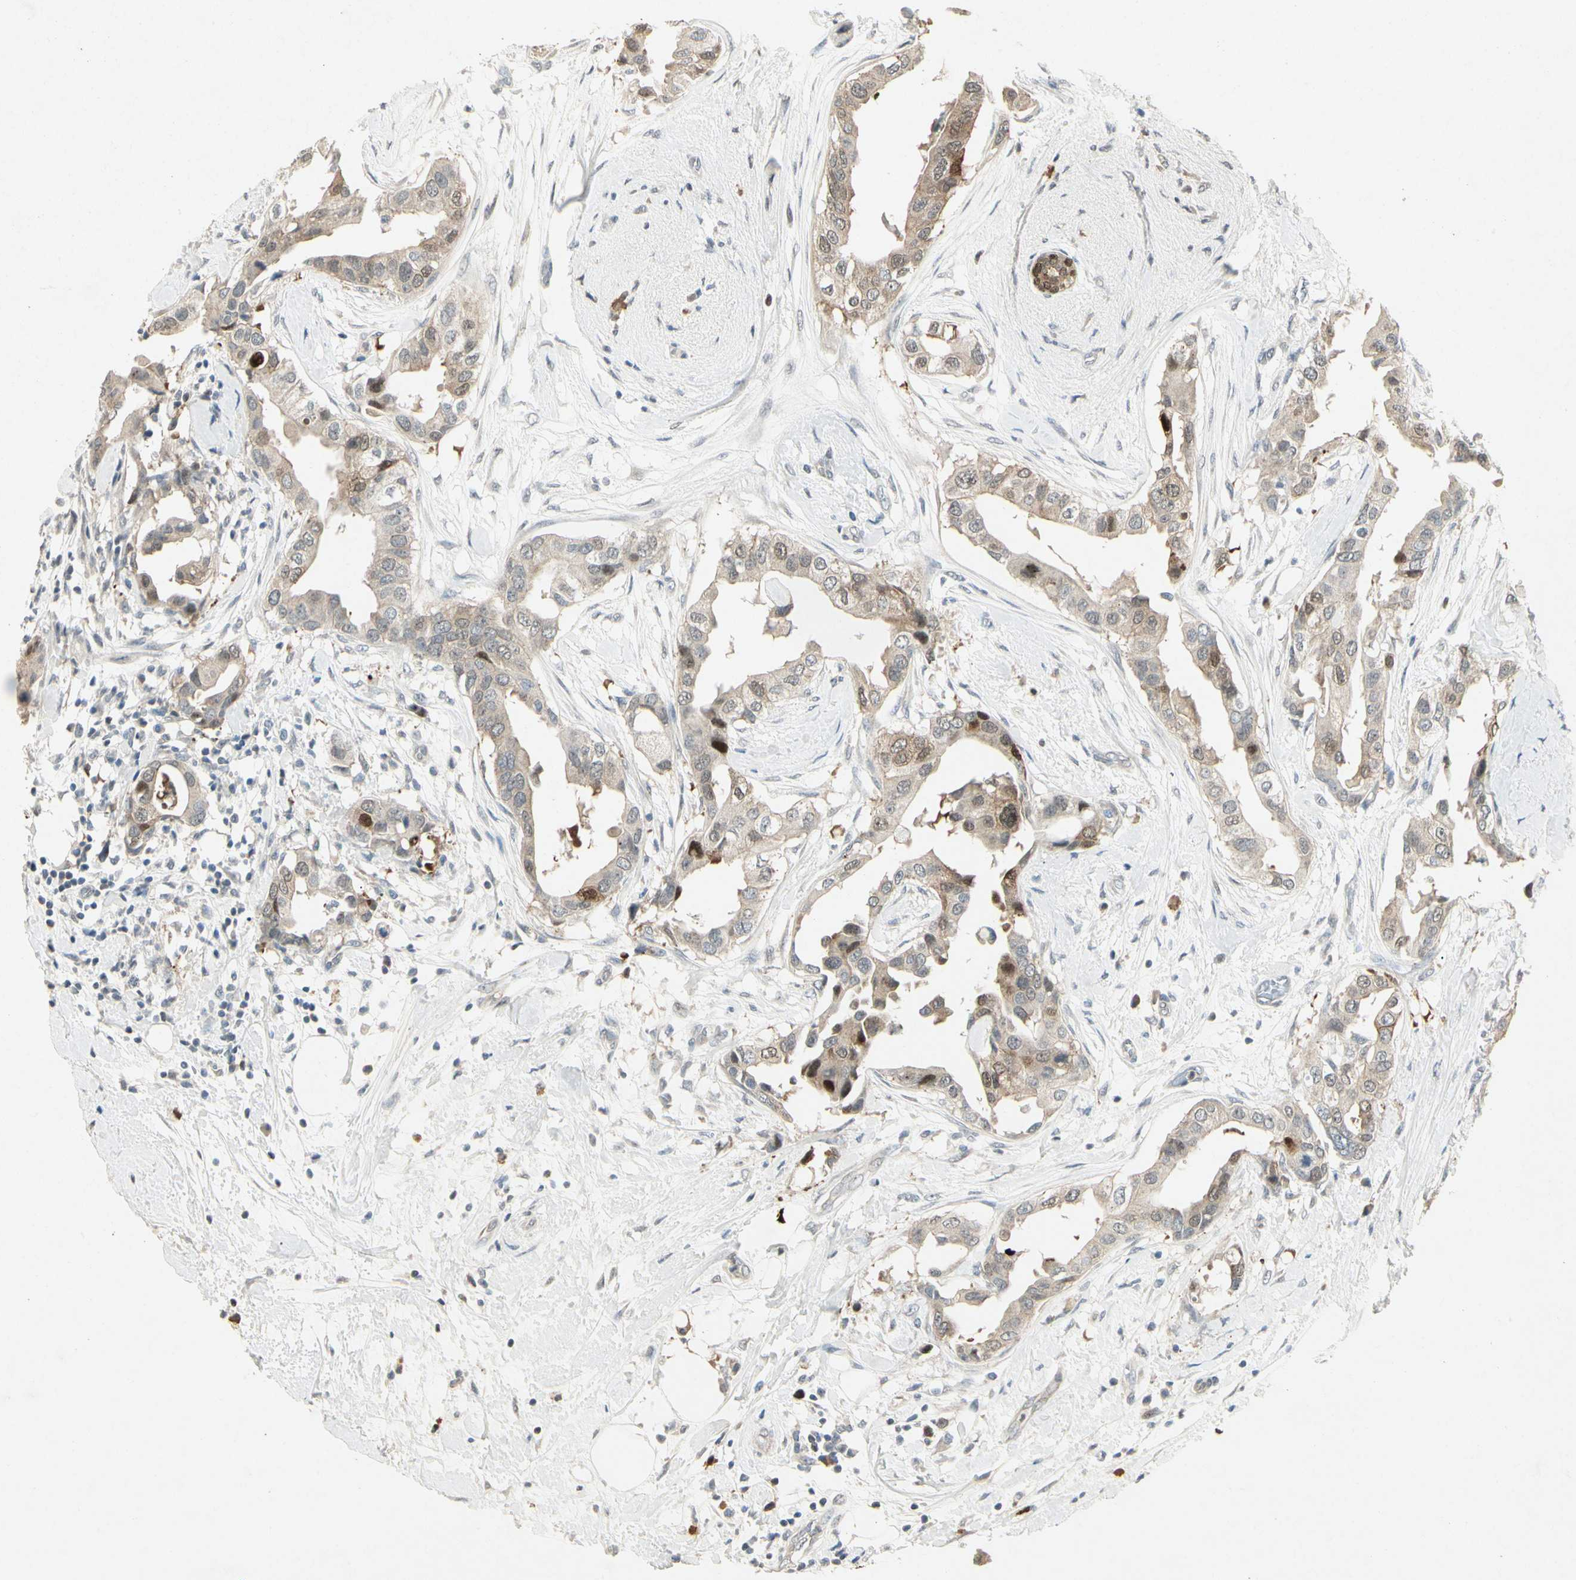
{"staining": {"intensity": "strong", "quantity": "<25%", "location": "nuclear"}, "tissue": "breast cancer", "cell_type": "Tumor cells", "image_type": "cancer", "snomed": [{"axis": "morphology", "description": "Duct carcinoma"}, {"axis": "topography", "description": "Breast"}], "caption": "Breast cancer (infiltrating ductal carcinoma) was stained to show a protein in brown. There is medium levels of strong nuclear staining in about <25% of tumor cells.", "gene": "HSPA1B", "patient": {"sex": "female", "age": 40}}